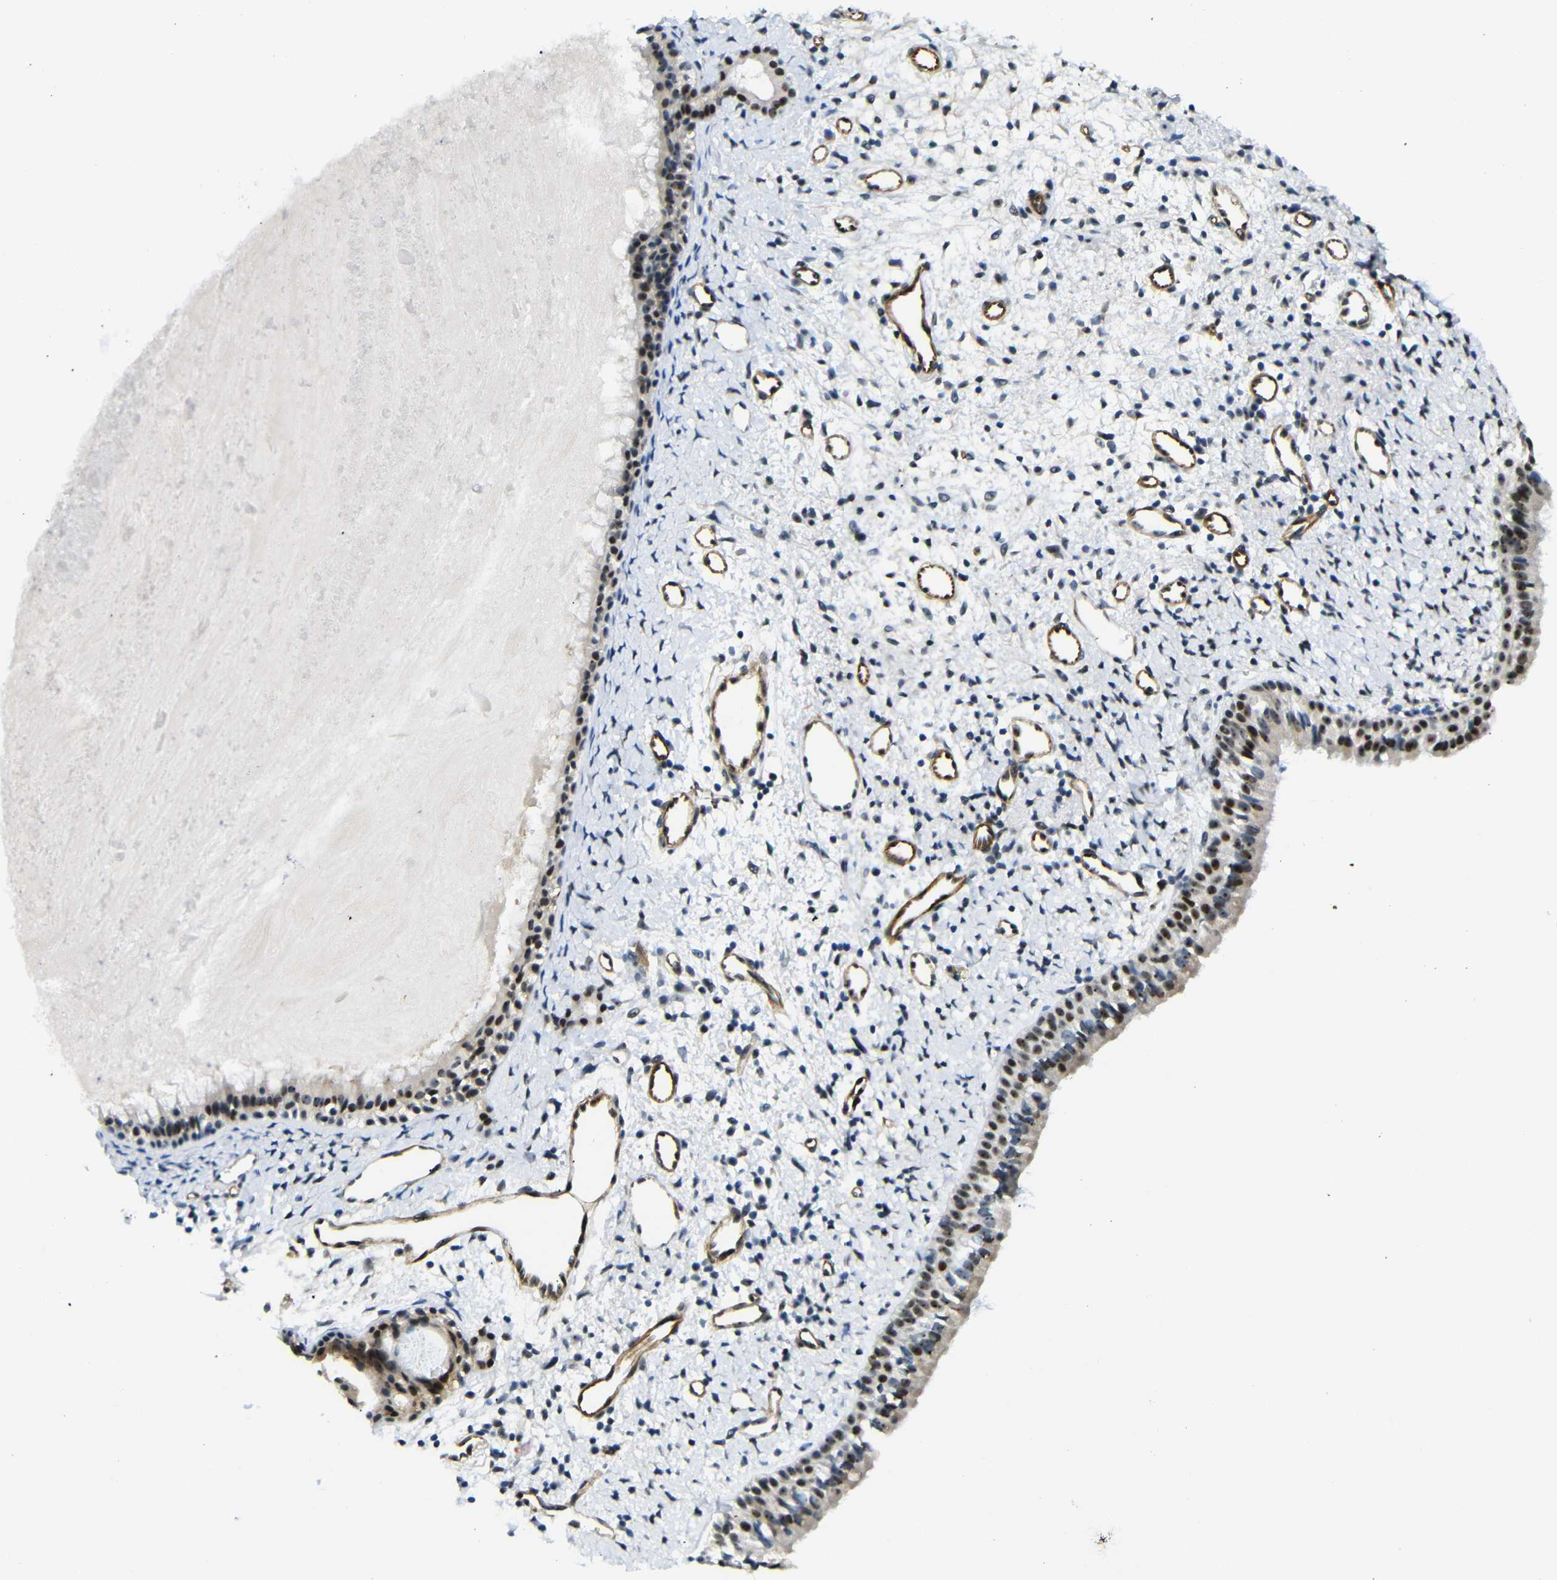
{"staining": {"intensity": "strong", "quantity": "25%-75%", "location": "nuclear"}, "tissue": "nasopharynx", "cell_type": "Respiratory epithelial cells", "image_type": "normal", "snomed": [{"axis": "morphology", "description": "Normal tissue, NOS"}, {"axis": "topography", "description": "Nasopharynx"}], "caption": "The immunohistochemical stain shows strong nuclear expression in respiratory epithelial cells of unremarkable nasopharynx. (IHC, brightfield microscopy, high magnification).", "gene": "PARN", "patient": {"sex": "male", "age": 22}}